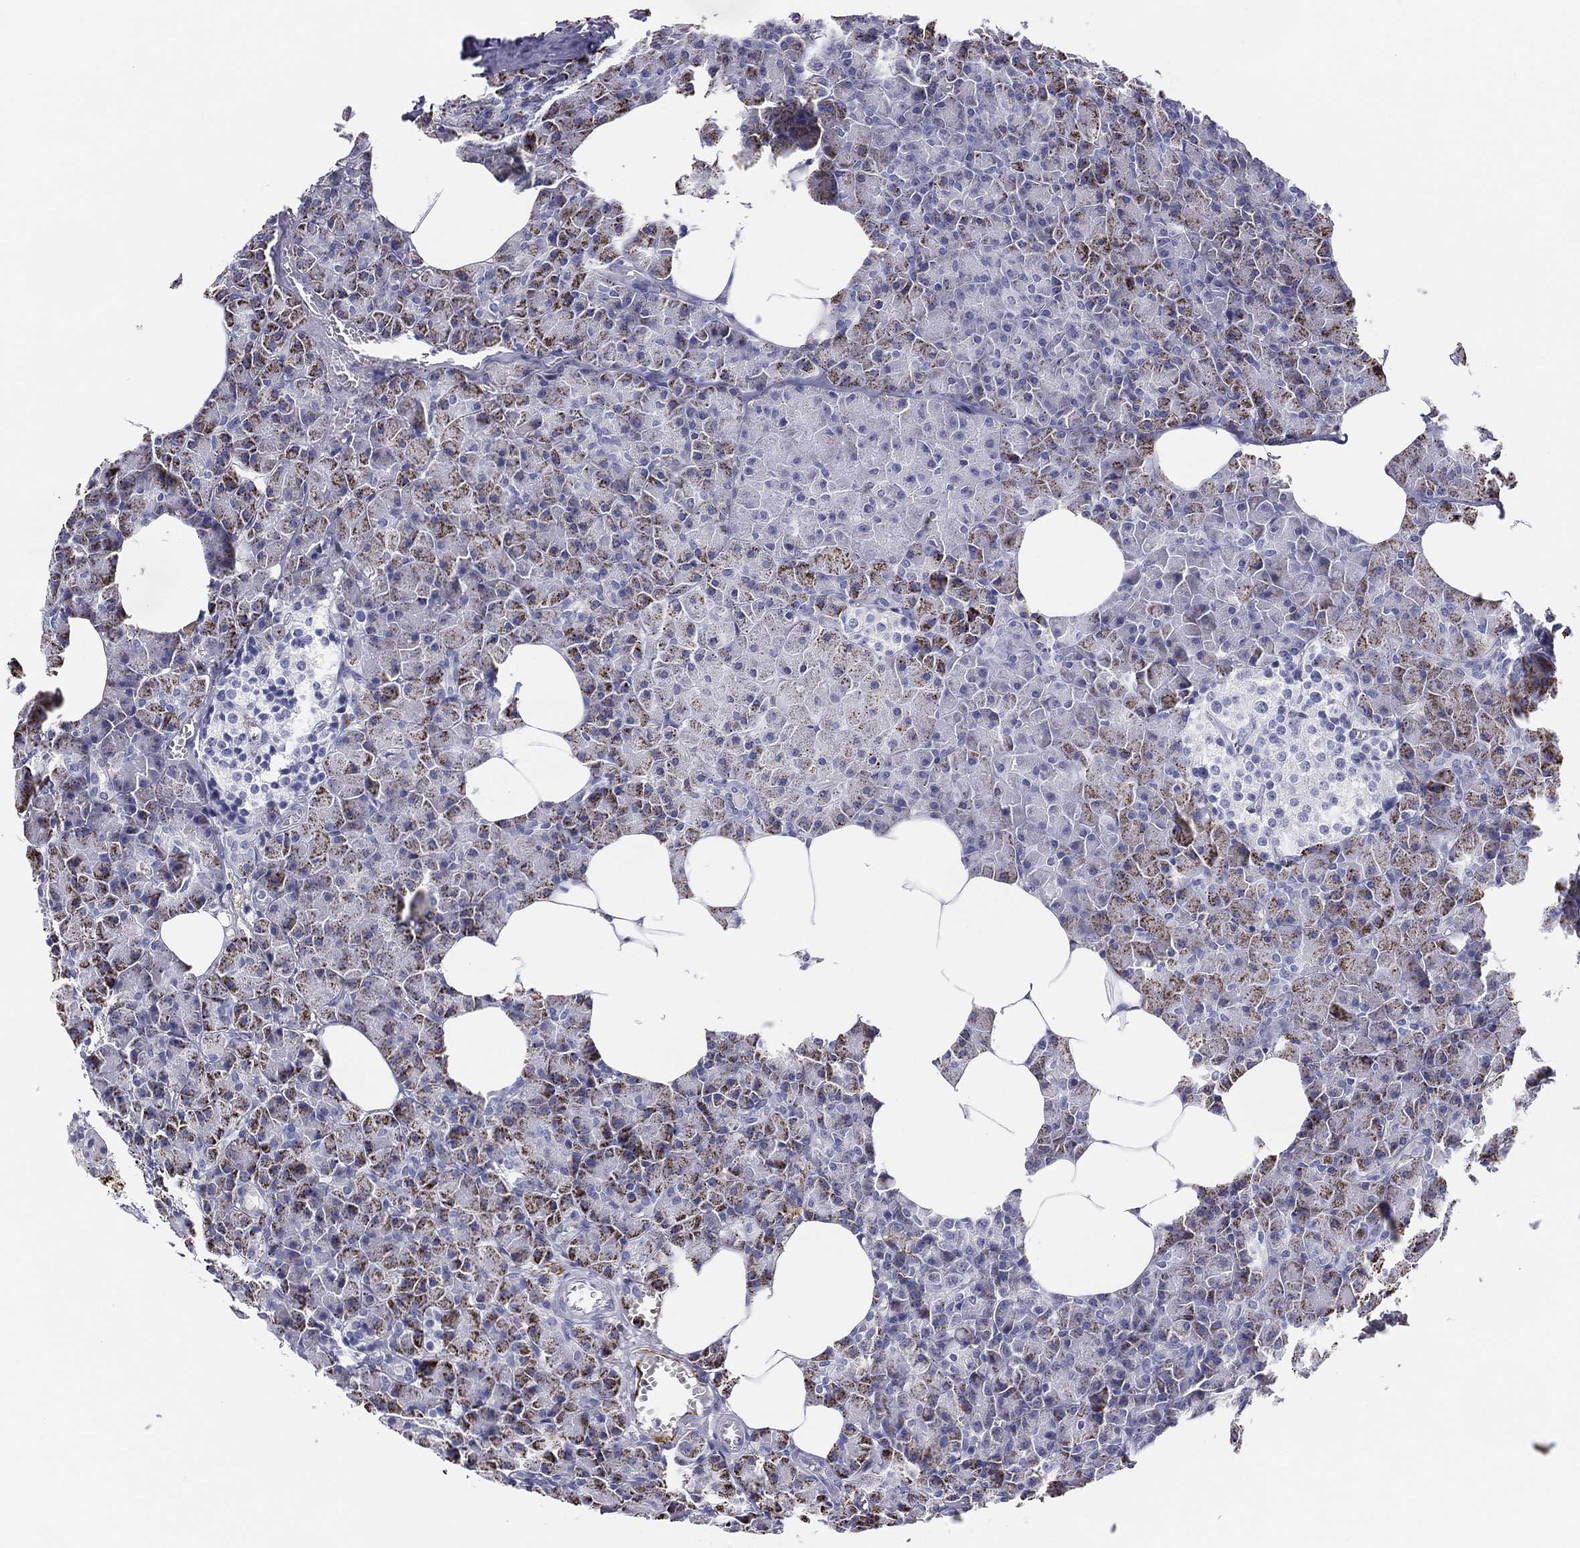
{"staining": {"intensity": "moderate", "quantity": "25%-75%", "location": "cytoplasmic/membranous"}, "tissue": "pancreas", "cell_type": "Exocrine glandular cells", "image_type": "normal", "snomed": [{"axis": "morphology", "description": "Normal tissue, NOS"}, {"axis": "topography", "description": "Pancreas"}], "caption": "Immunohistochemistry (IHC) of normal human pancreas demonstrates medium levels of moderate cytoplasmic/membranous positivity in about 25%-75% of exocrine glandular cells.", "gene": "SELPLG", "patient": {"sex": "female", "age": 45}}